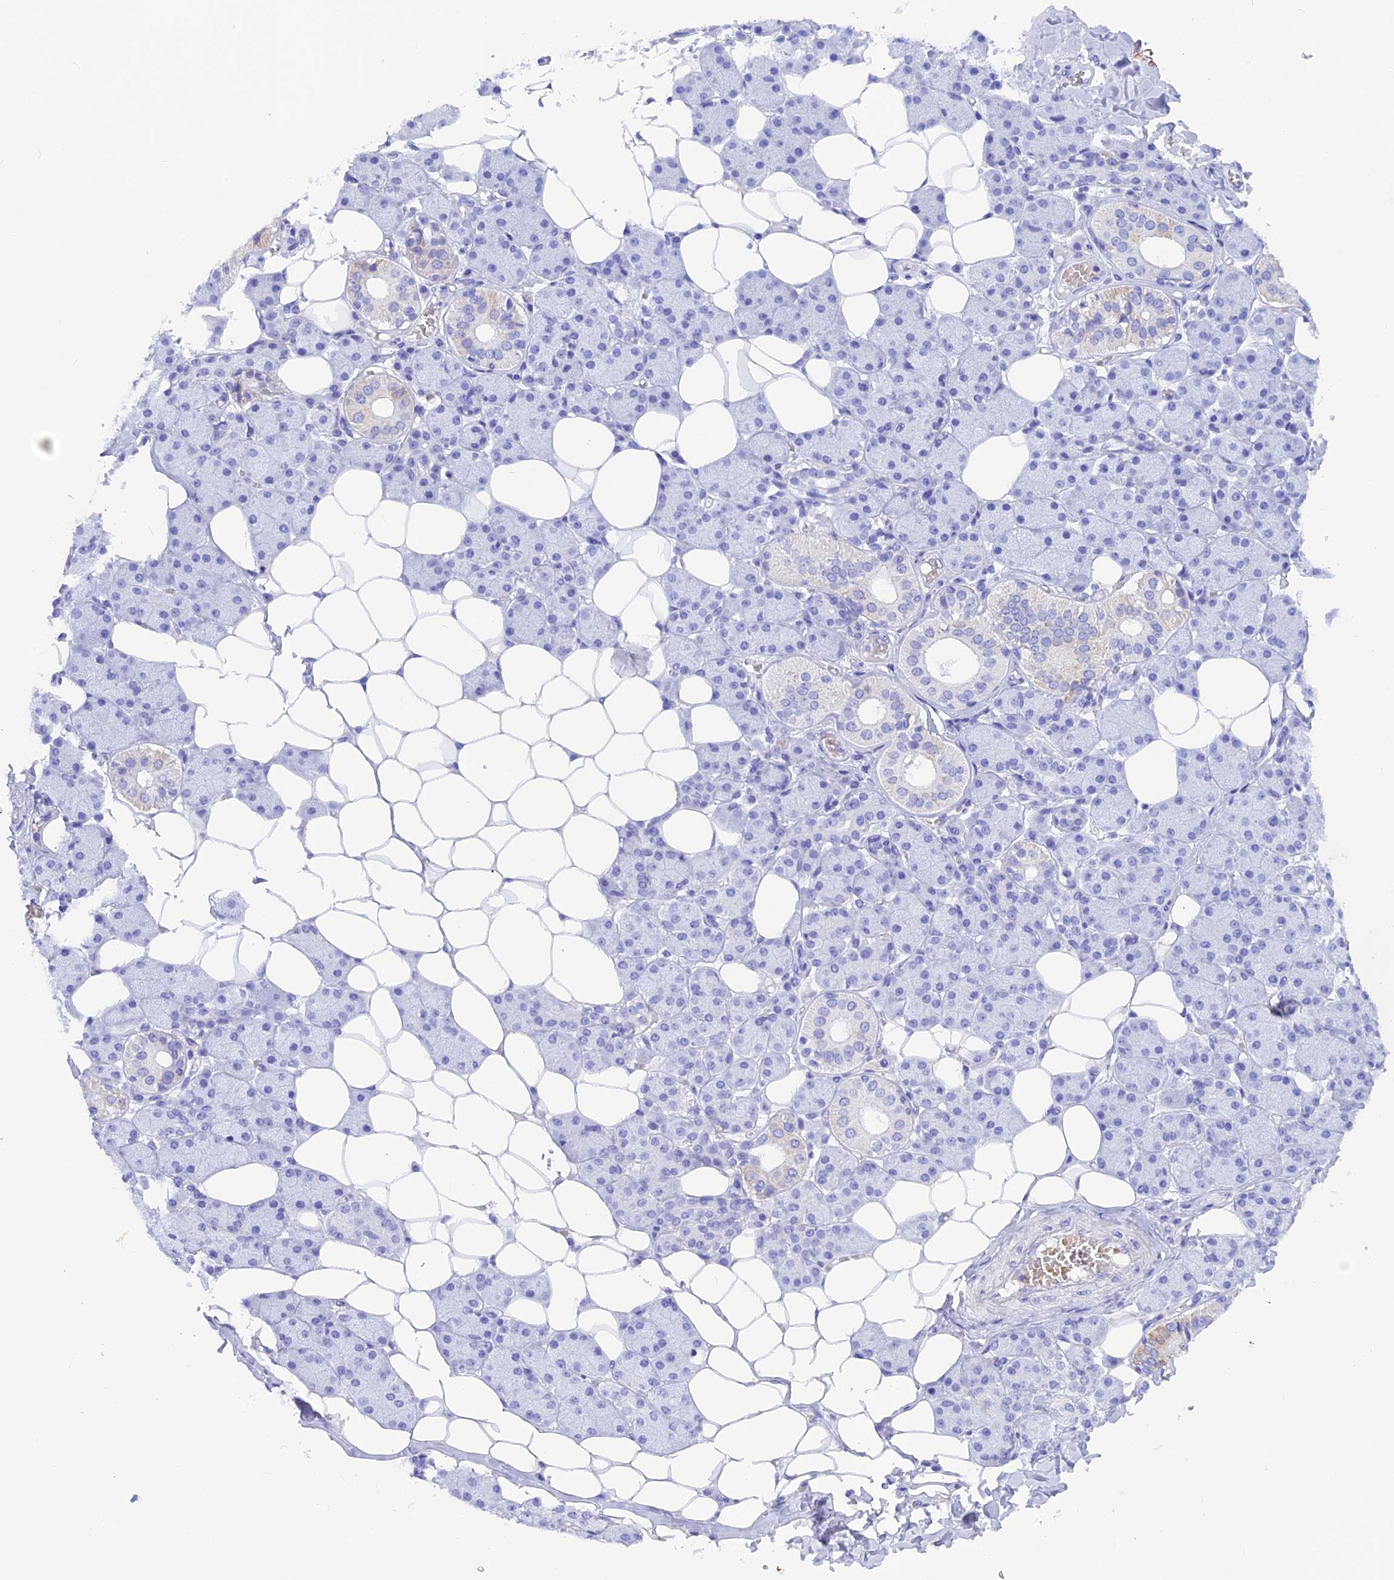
{"staining": {"intensity": "moderate", "quantity": "<25%", "location": "cytoplasmic/membranous"}, "tissue": "salivary gland", "cell_type": "Glandular cells", "image_type": "normal", "snomed": [{"axis": "morphology", "description": "Normal tissue, NOS"}, {"axis": "topography", "description": "Salivary gland"}], "caption": "Glandular cells exhibit low levels of moderate cytoplasmic/membranous expression in about <25% of cells in normal salivary gland. (DAB (3,3'-diaminobenzidine) = brown stain, brightfield microscopy at high magnification).", "gene": "GLYATL1B", "patient": {"sex": "female", "age": 33}}